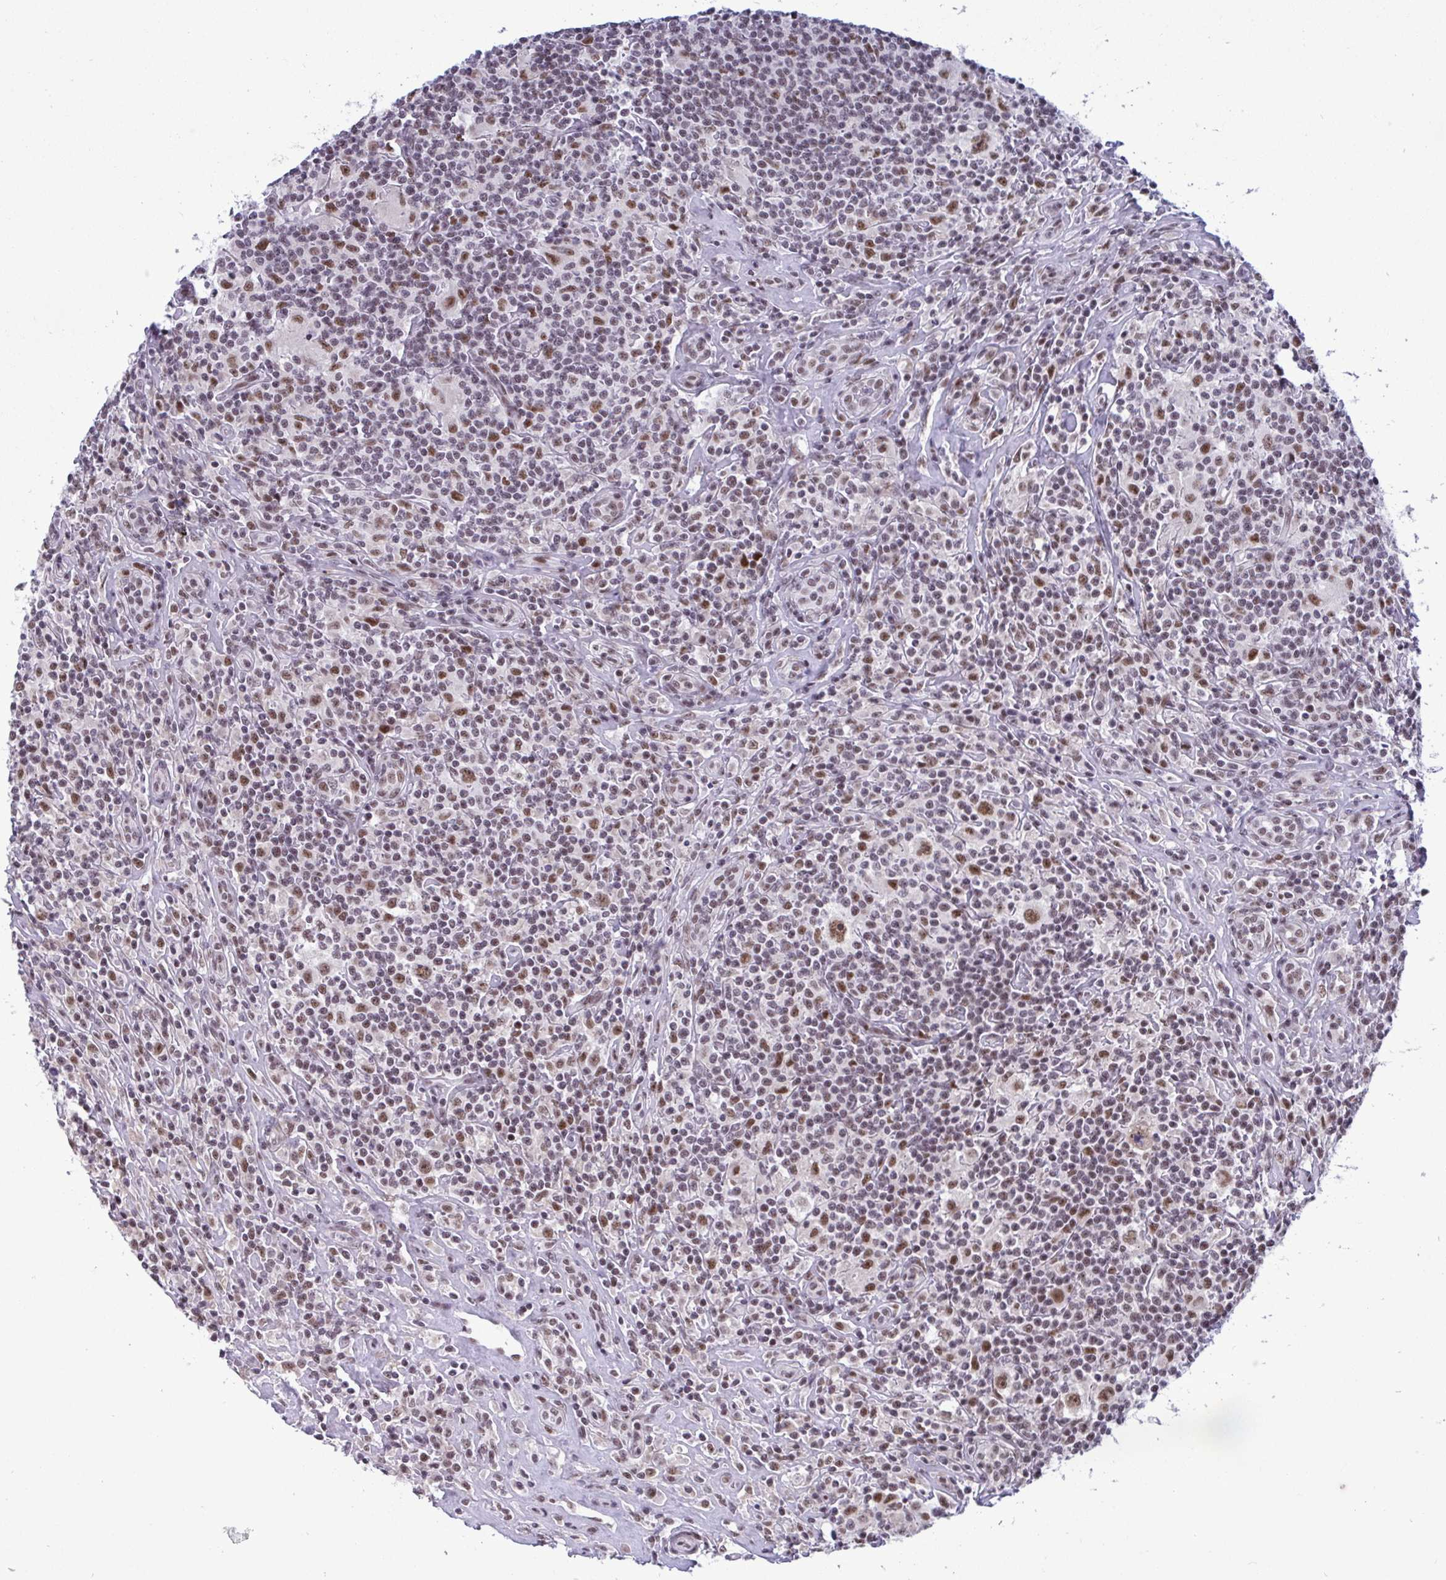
{"staining": {"intensity": "moderate", "quantity": ">75%", "location": "nuclear"}, "tissue": "lymphoma", "cell_type": "Tumor cells", "image_type": "cancer", "snomed": [{"axis": "morphology", "description": "Hodgkin's disease, NOS"}, {"axis": "morphology", "description": "Hodgkin's lymphoma, nodular sclerosis"}, {"axis": "topography", "description": "Lymph node"}], "caption": "Protein analysis of lymphoma tissue demonstrates moderate nuclear positivity in about >75% of tumor cells.", "gene": "WBP11", "patient": {"sex": "female", "age": 10}}